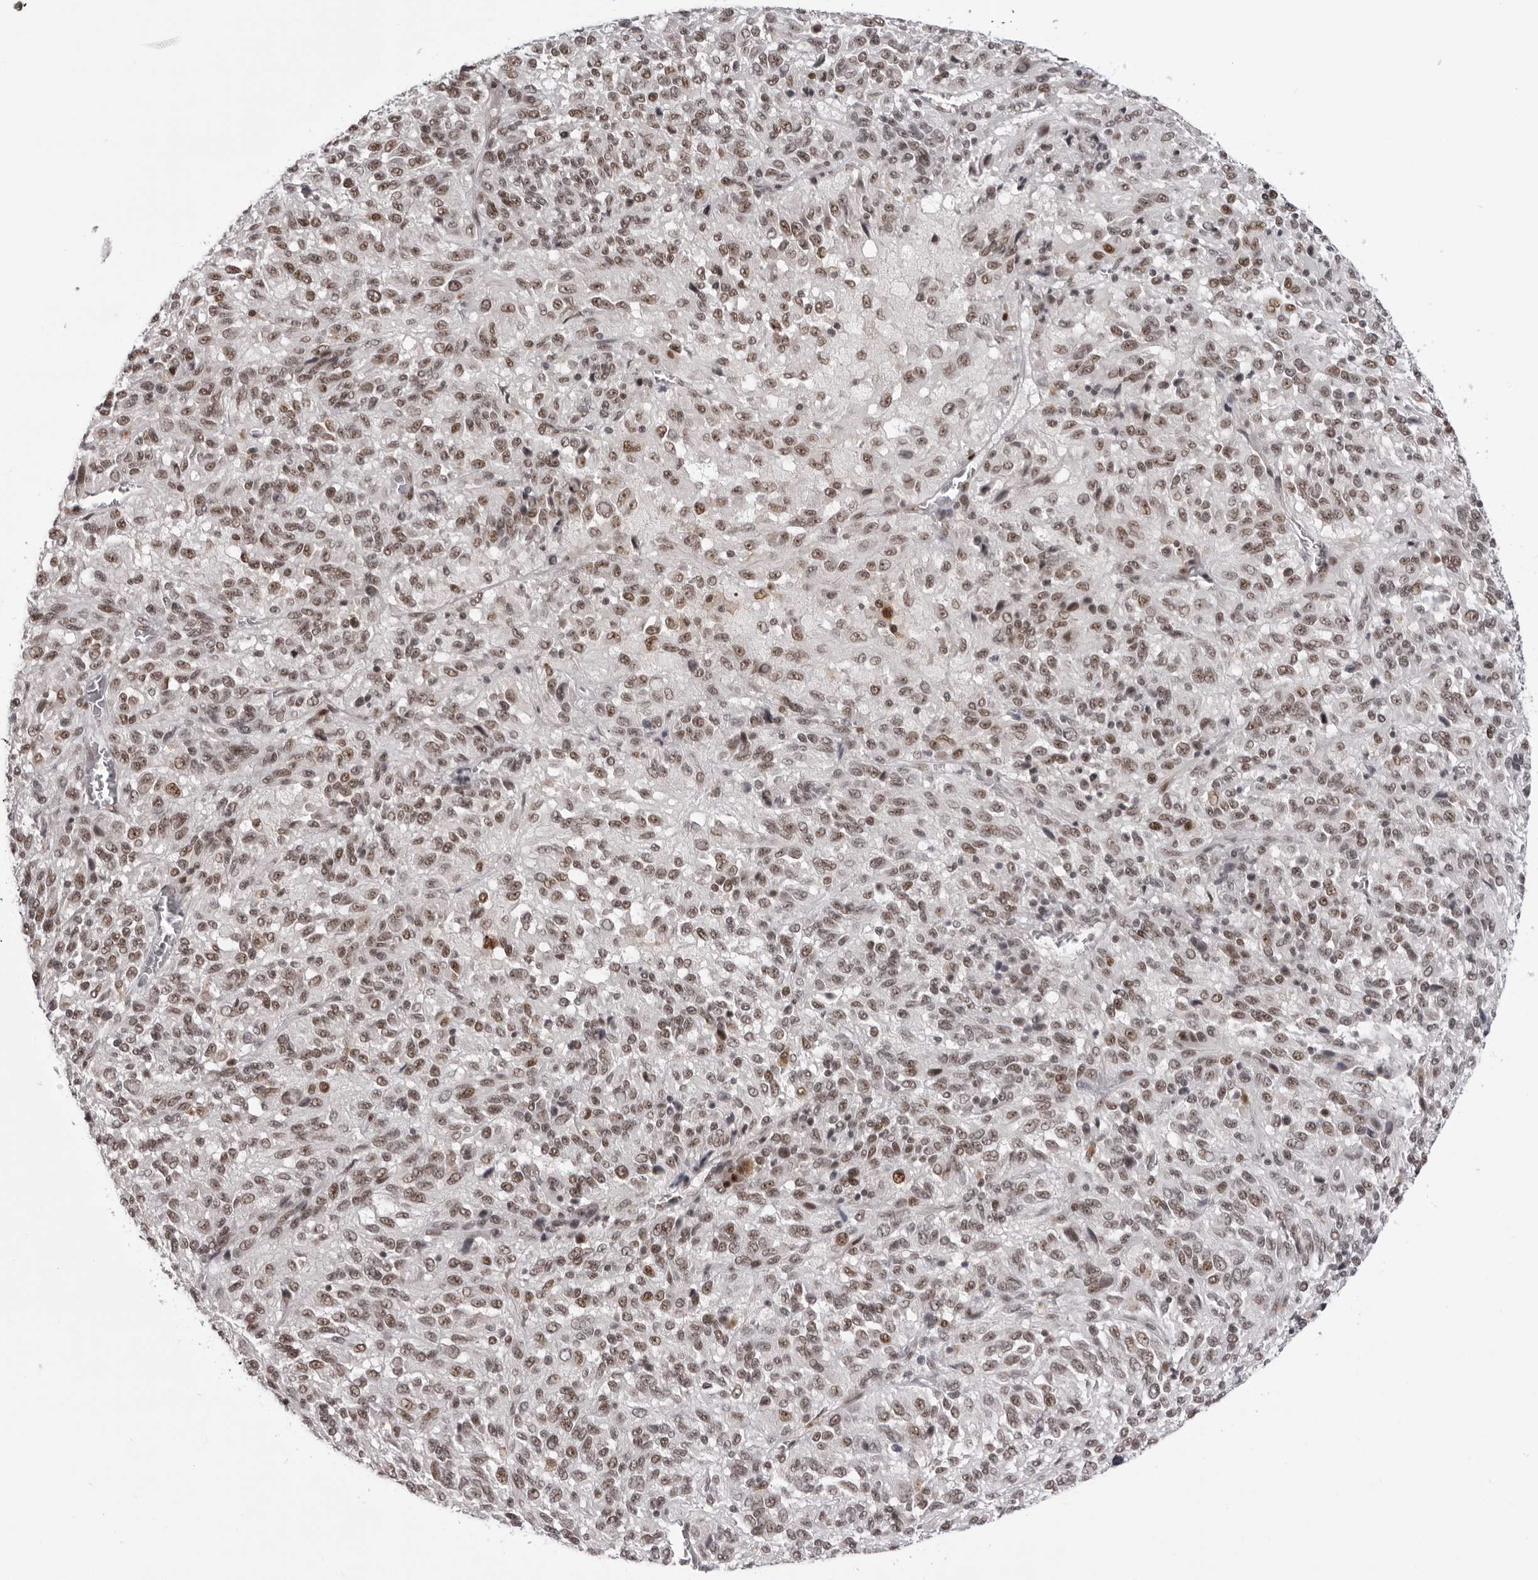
{"staining": {"intensity": "moderate", "quantity": ">75%", "location": "nuclear"}, "tissue": "melanoma", "cell_type": "Tumor cells", "image_type": "cancer", "snomed": [{"axis": "morphology", "description": "Malignant melanoma, Metastatic site"}, {"axis": "topography", "description": "Lung"}], "caption": "A high-resolution micrograph shows IHC staining of melanoma, which shows moderate nuclear staining in about >75% of tumor cells.", "gene": "HEXIM2", "patient": {"sex": "male", "age": 64}}